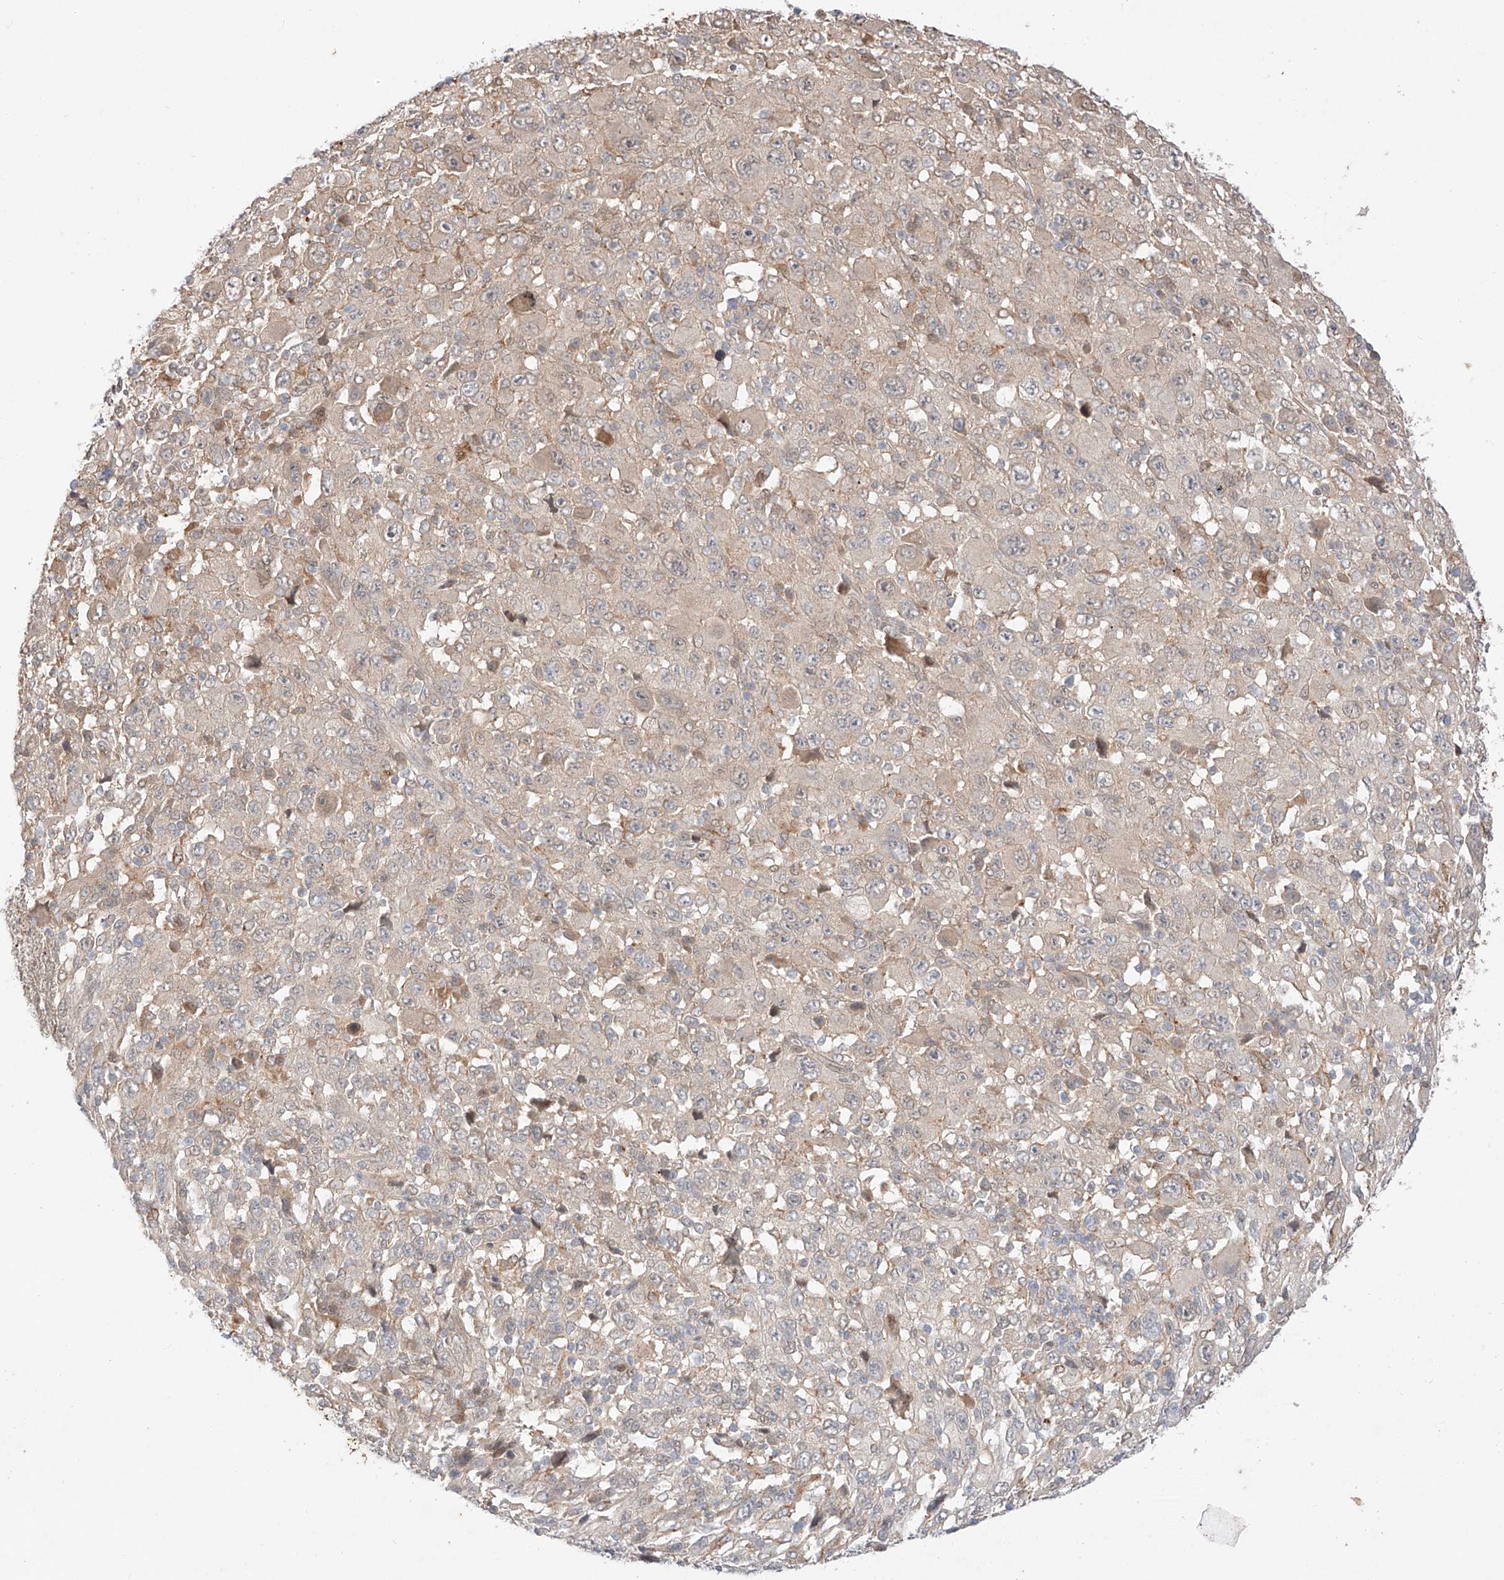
{"staining": {"intensity": "weak", "quantity": "<25%", "location": "cytoplasmic/membranous"}, "tissue": "melanoma", "cell_type": "Tumor cells", "image_type": "cancer", "snomed": [{"axis": "morphology", "description": "Malignant melanoma, Metastatic site"}, {"axis": "topography", "description": "Skin"}], "caption": "The immunohistochemistry photomicrograph has no significant staining in tumor cells of melanoma tissue.", "gene": "GCNT1", "patient": {"sex": "female", "age": 56}}